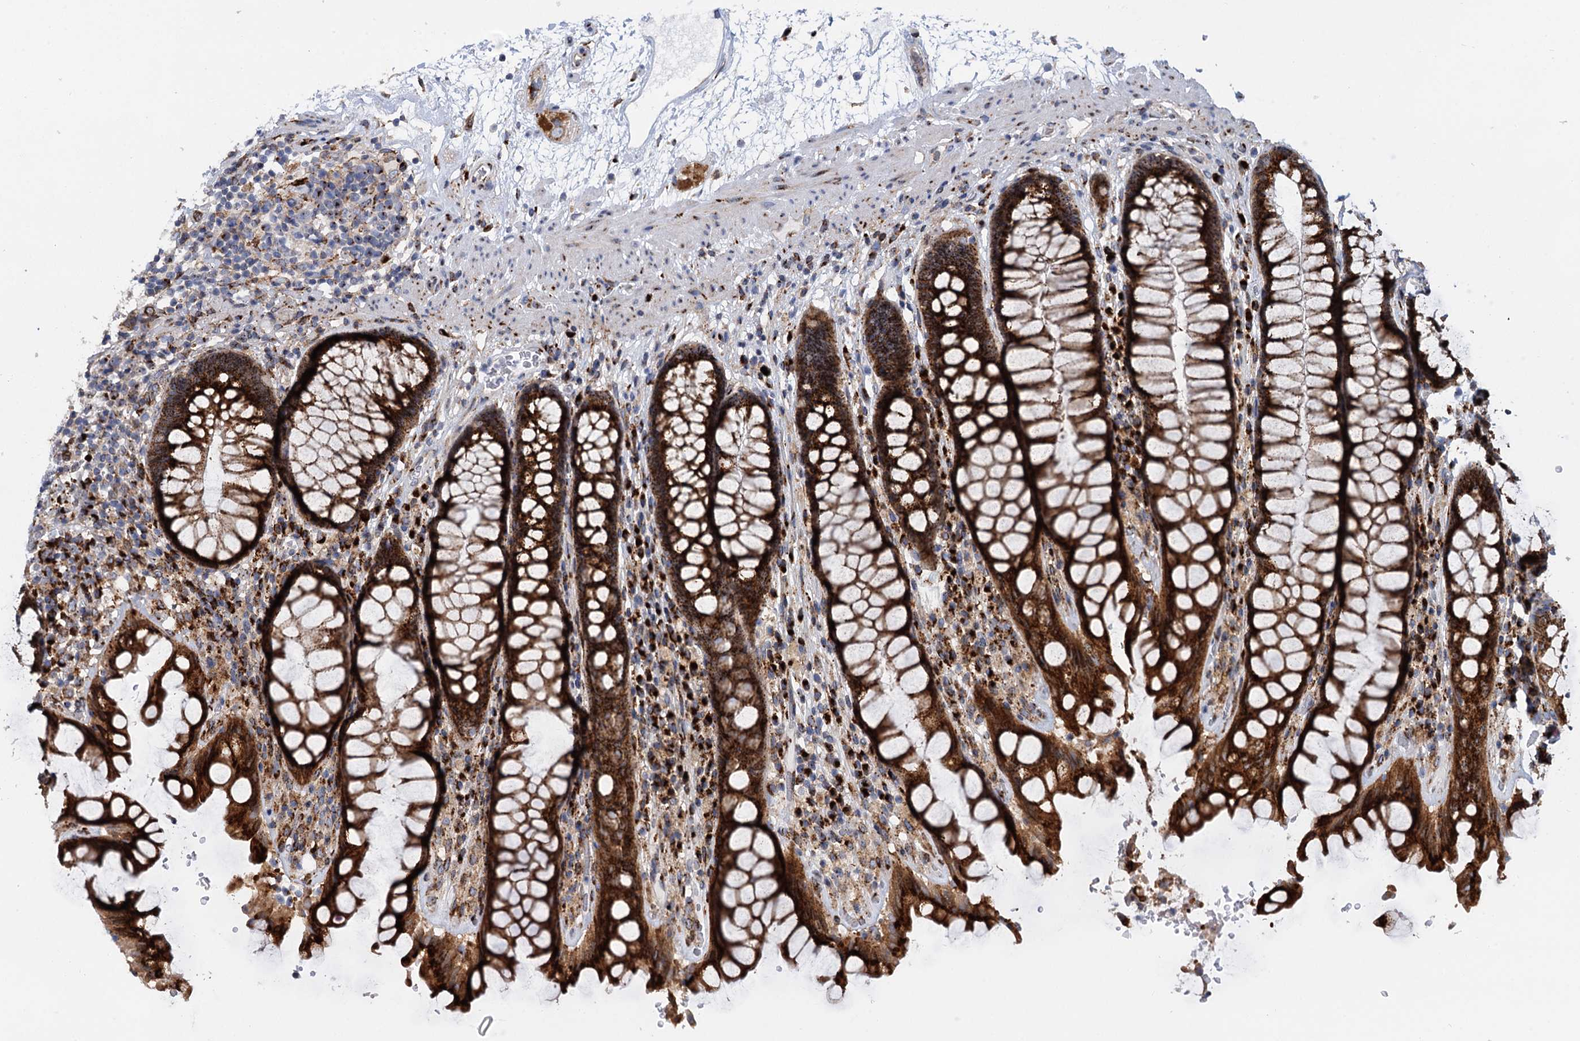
{"staining": {"intensity": "strong", "quantity": ">75%", "location": "cytoplasmic/membranous"}, "tissue": "rectum", "cell_type": "Glandular cells", "image_type": "normal", "snomed": [{"axis": "morphology", "description": "Normal tissue, NOS"}, {"axis": "topography", "description": "Rectum"}], "caption": "This micrograph shows immunohistochemistry staining of unremarkable human rectum, with high strong cytoplasmic/membranous expression in approximately >75% of glandular cells.", "gene": "SUPT20H", "patient": {"sex": "male", "age": 64}}